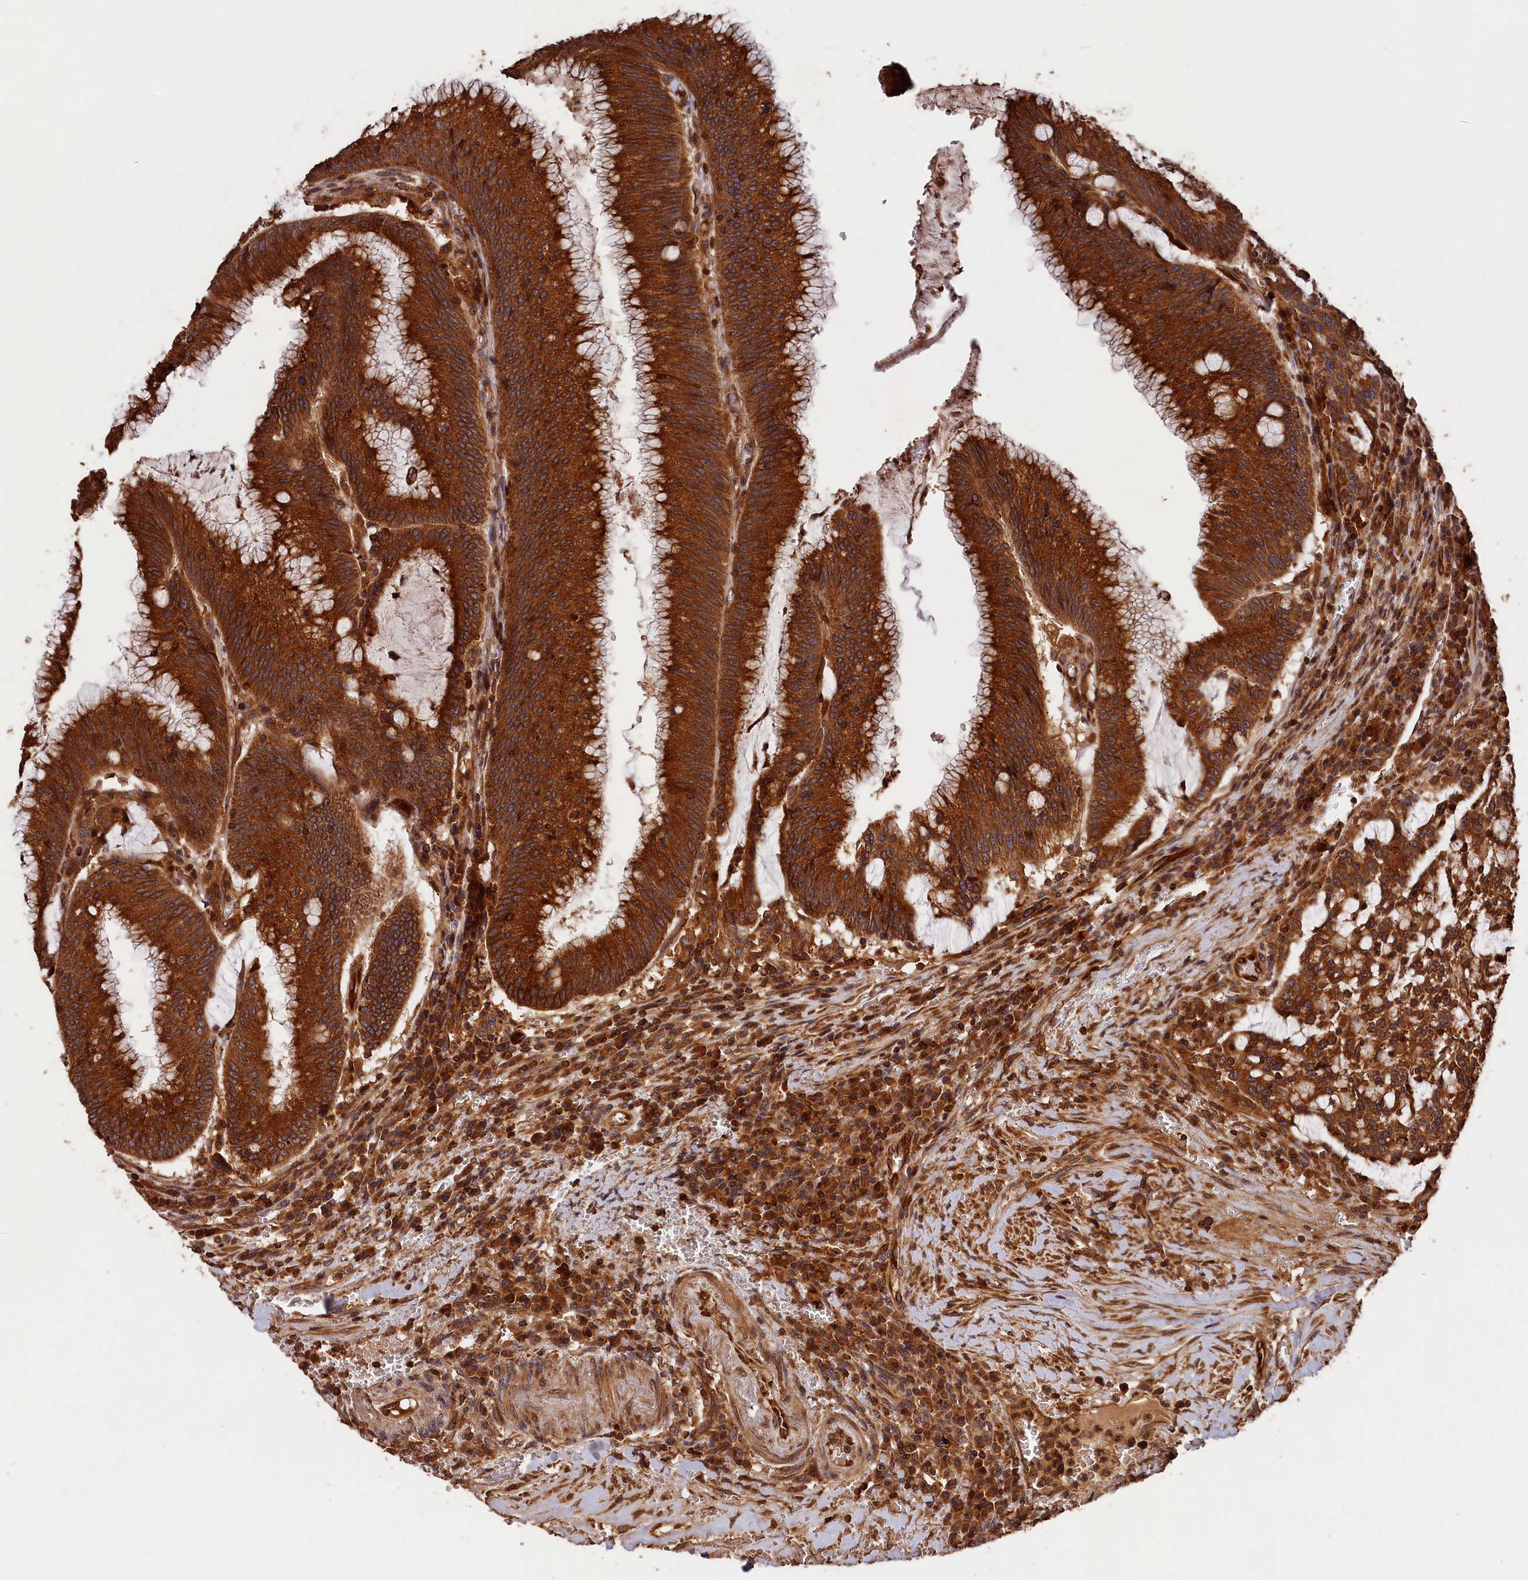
{"staining": {"intensity": "strong", "quantity": ">75%", "location": "cytoplasmic/membranous"}, "tissue": "colorectal cancer", "cell_type": "Tumor cells", "image_type": "cancer", "snomed": [{"axis": "morphology", "description": "Adenocarcinoma, NOS"}, {"axis": "topography", "description": "Rectum"}], "caption": "Human colorectal cancer stained with a protein marker reveals strong staining in tumor cells.", "gene": "HMOX2", "patient": {"sex": "female", "age": 77}}